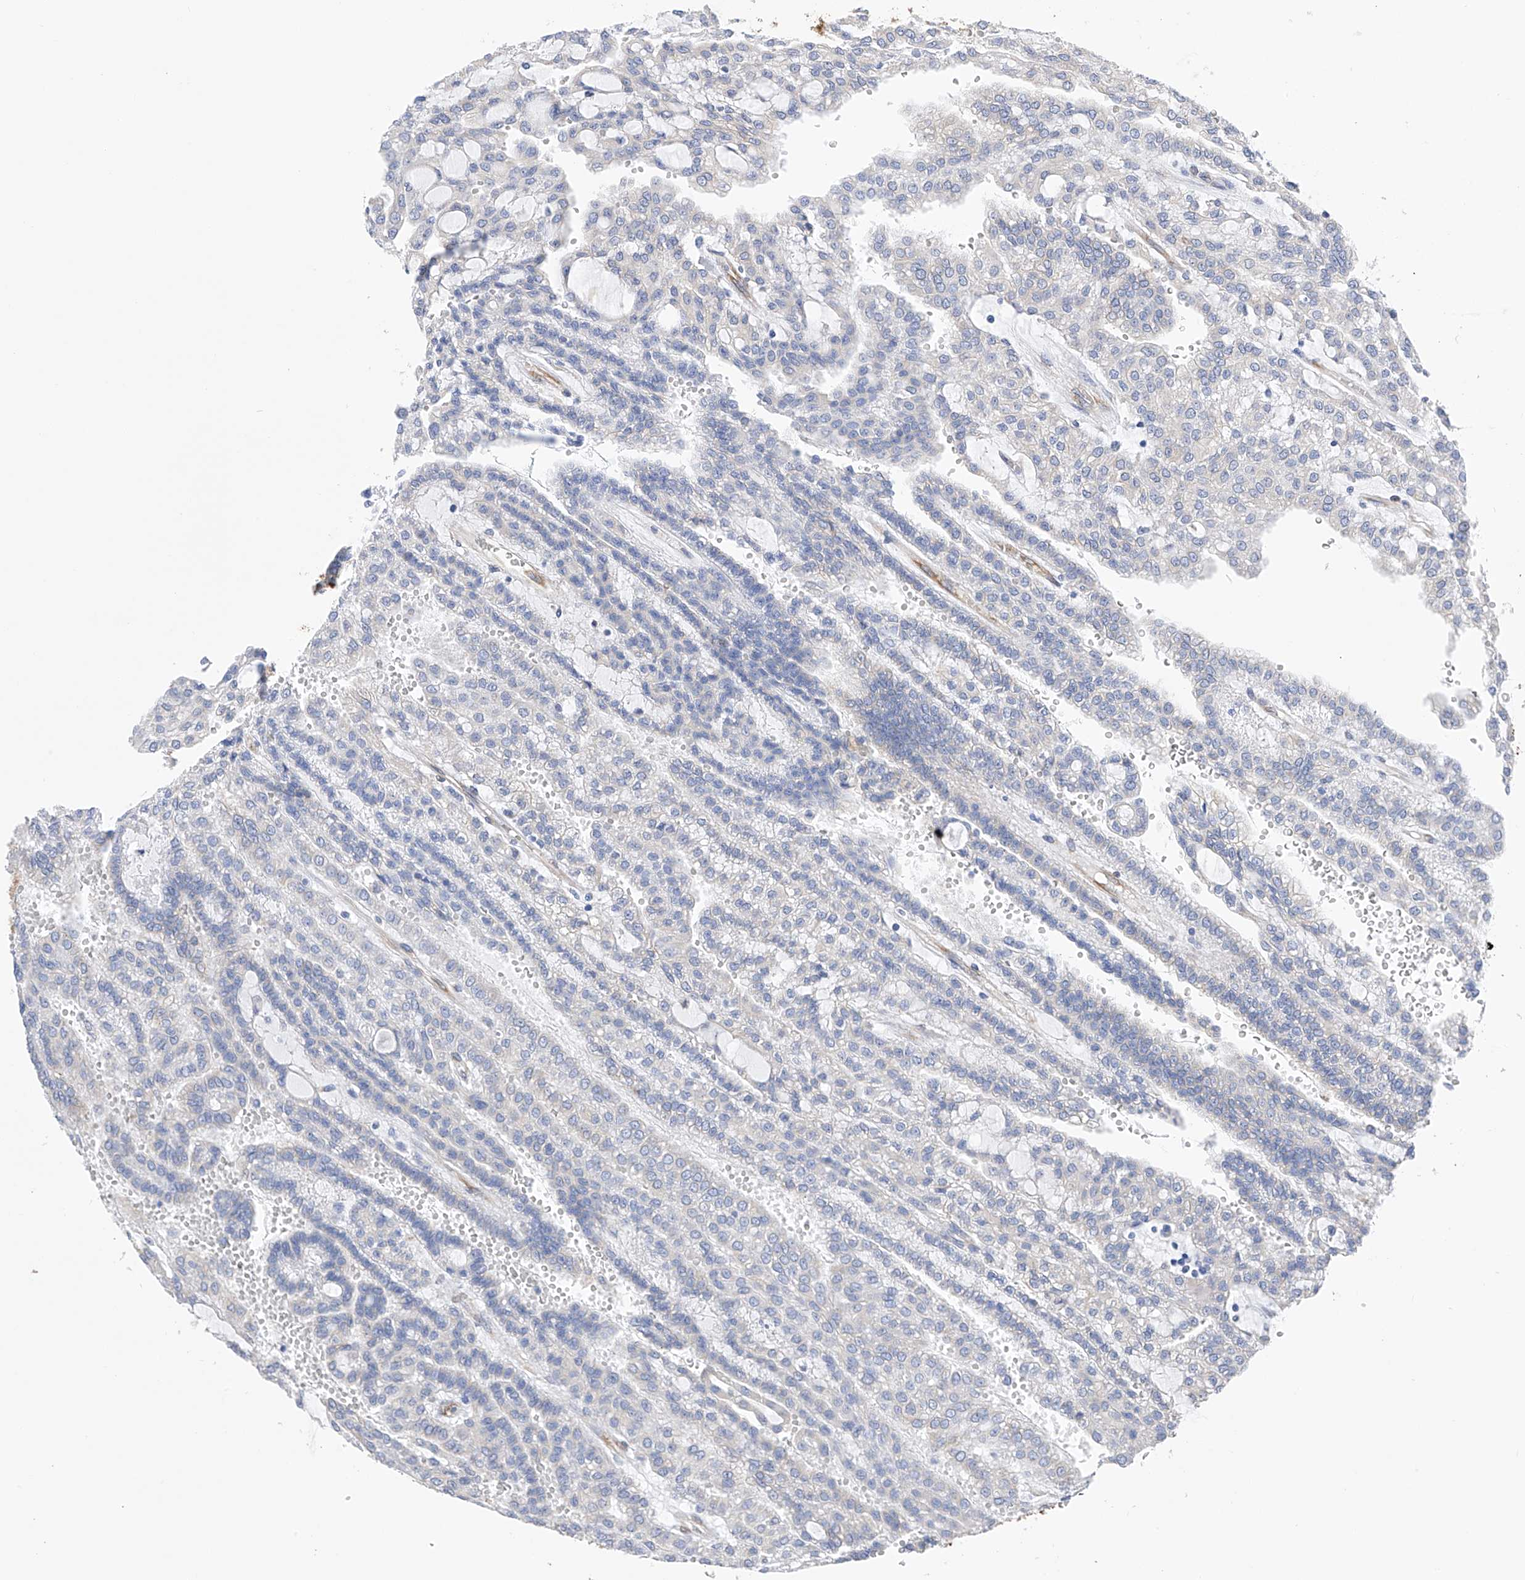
{"staining": {"intensity": "negative", "quantity": "none", "location": "none"}, "tissue": "renal cancer", "cell_type": "Tumor cells", "image_type": "cancer", "snomed": [{"axis": "morphology", "description": "Adenocarcinoma, NOS"}, {"axis": "topography", "description": "Kidney"}], "caption": "The immunohistochemistry photomicrograph has no significant staining in tumor cells of adenocarcinoma (renal) tissue.", "gene": "PDIA5", "patient": {"sex": "male", "age": 63}}